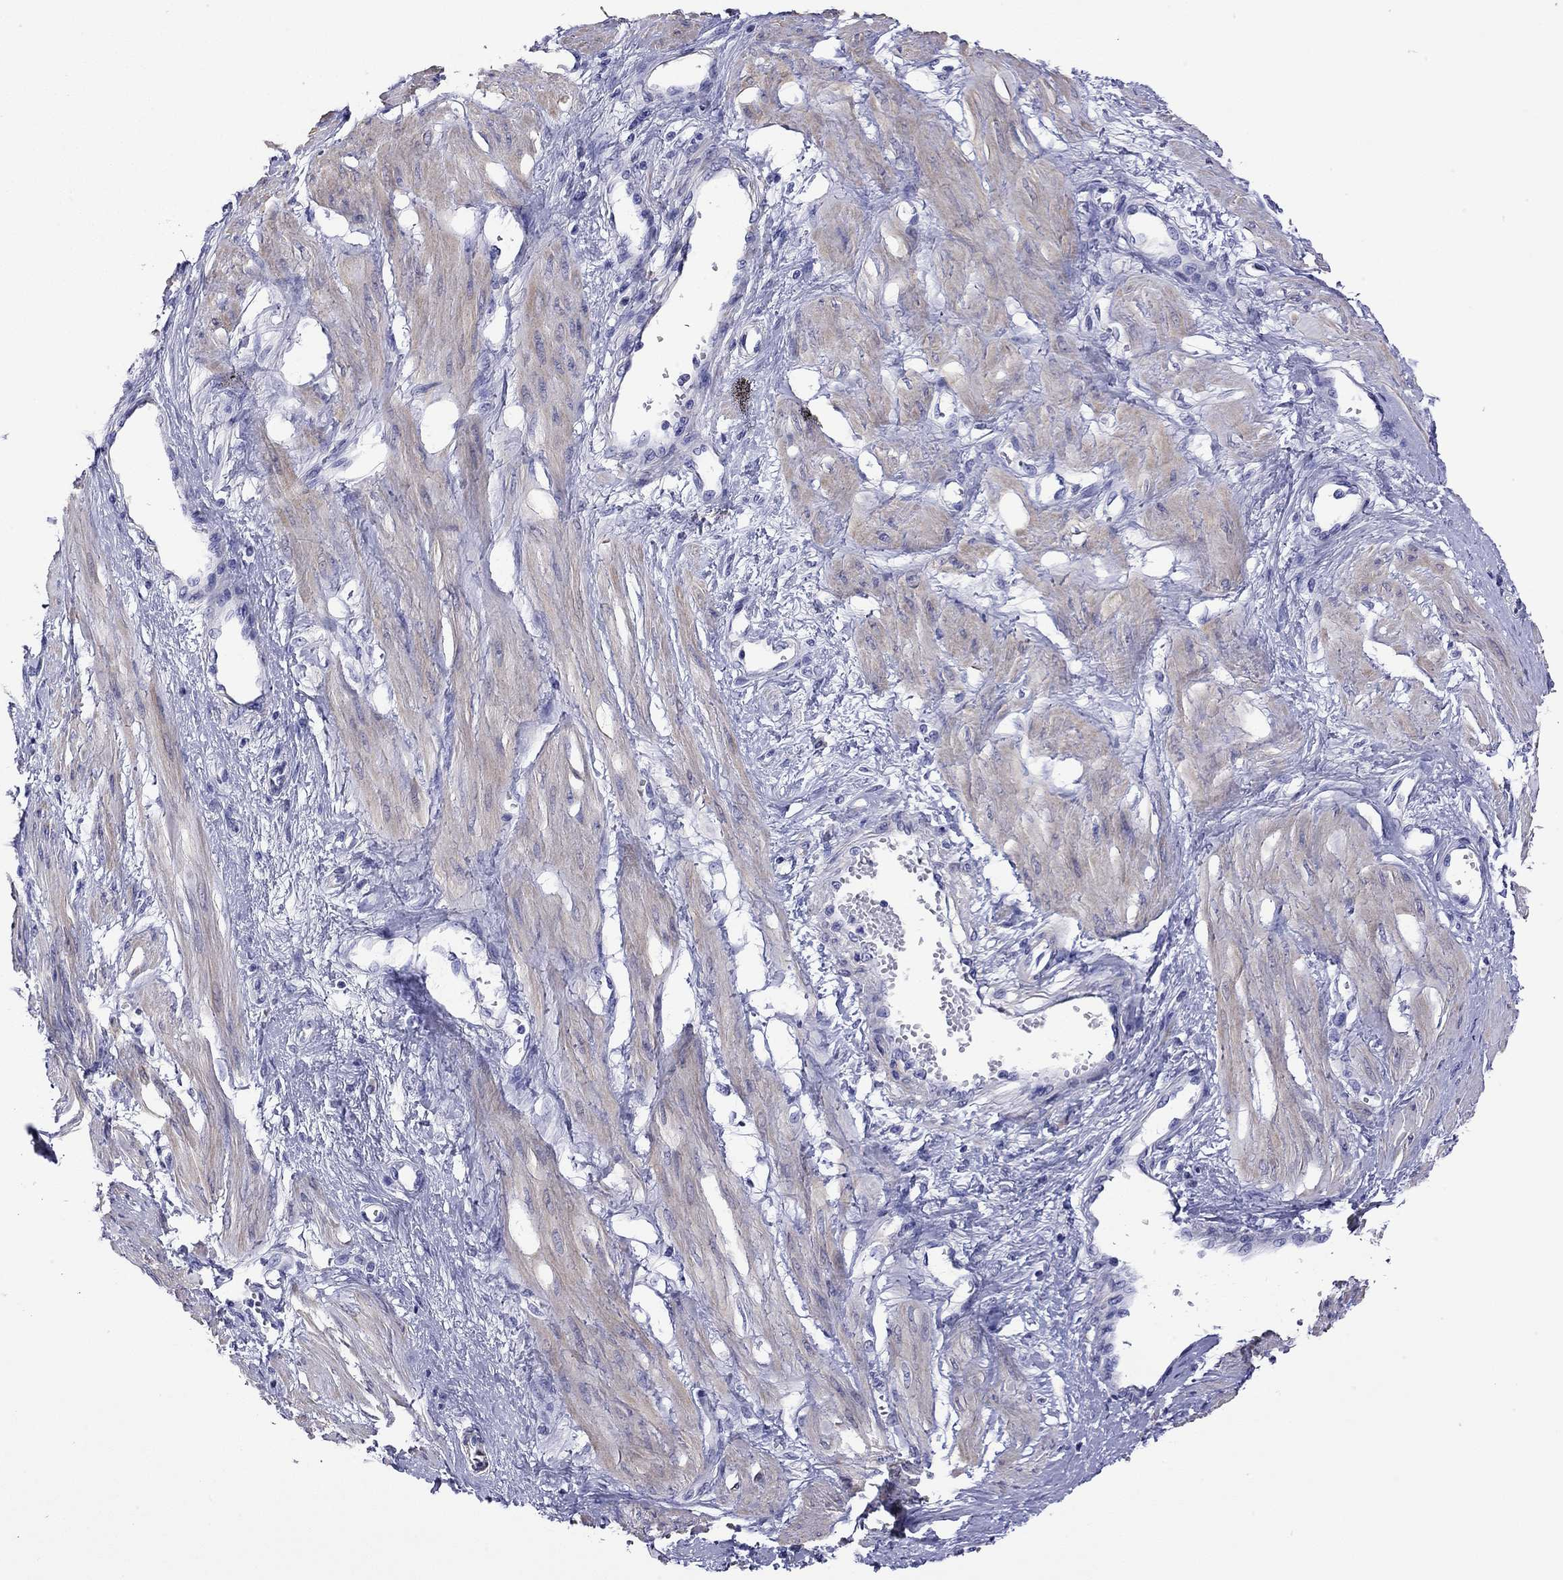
{"staining": {"intensity": "weak", "quantity": "25%-75%", "location": "cytoplasmic/membranous"}, "tissue": "smooth muscle", "cell_type": "Smooth muscle cells", "image_type": "normal", "snomed": [{"axis": "morphology", "description": "Normal tissue, NOS"}, {"axis": "topography", "description": "Smooth muscle"}, {"axis": "topography", "description": "Uterus"}], "caption": "Immunohistochemistry (DAB) staining of benign human smooth muscle reveals weak cytoplasmic/membranous protein positivity in about 25%-75% of smooth muscle cells. Immunohistochemistry stains the protein in brown and the nuclei are stained blue.", "gene": "KIAA2012", "patient": {"sex": "female", "age": 39}}